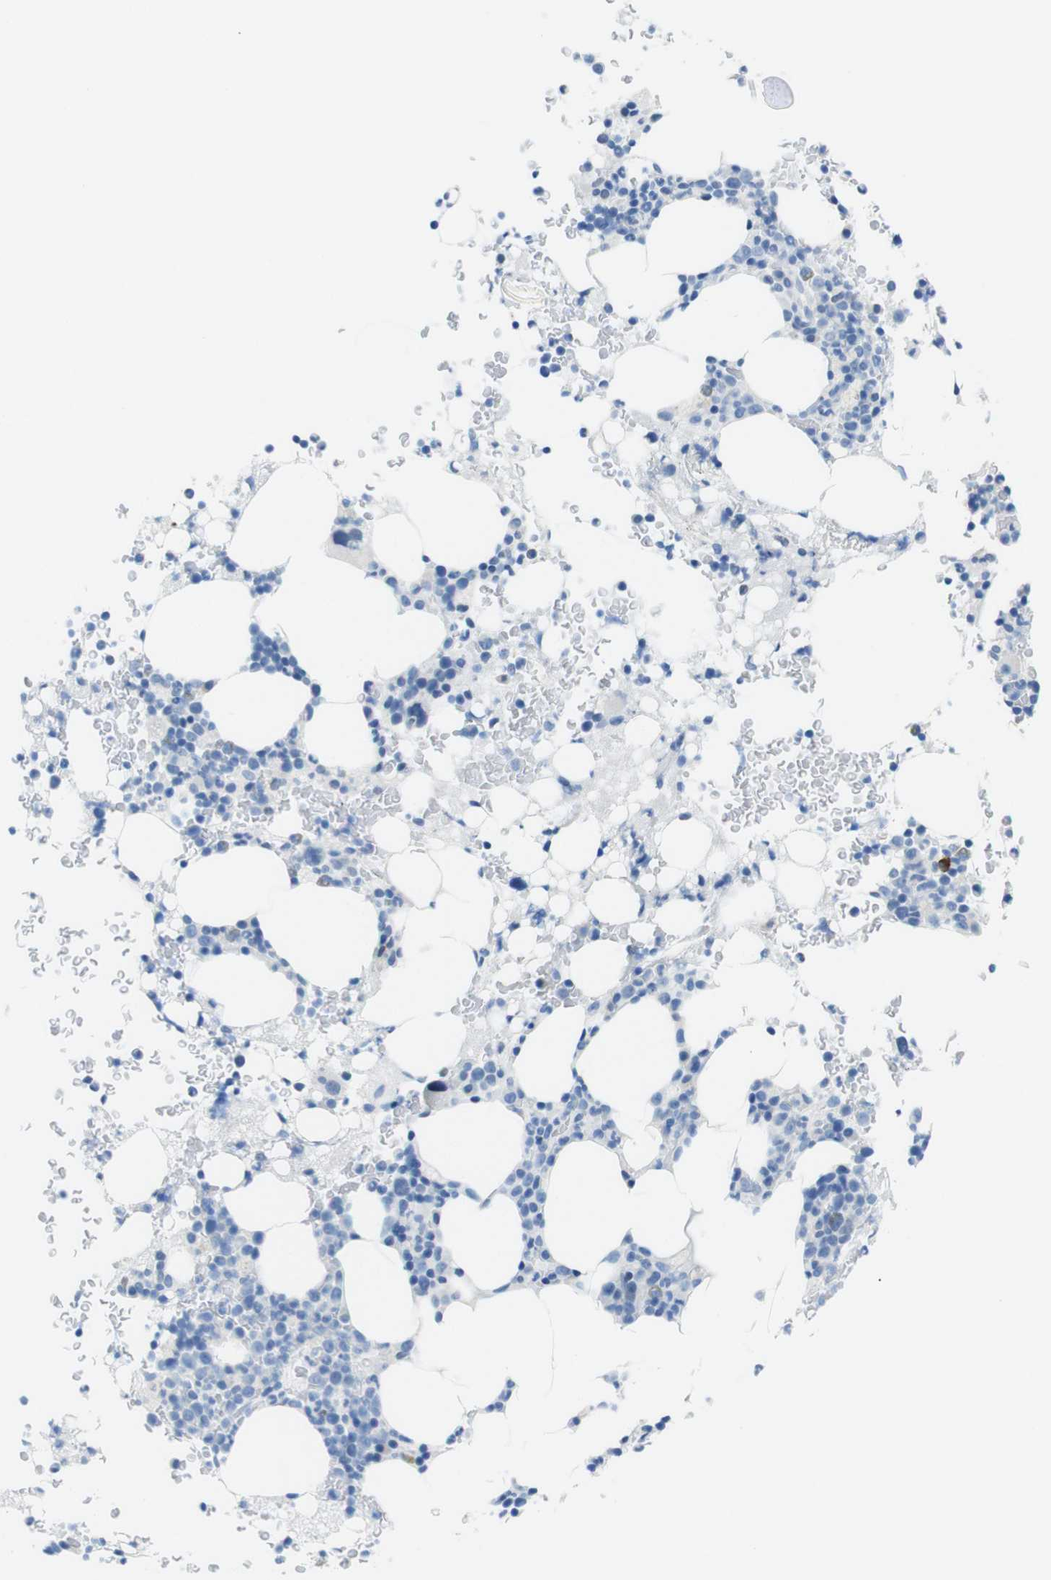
{"staining": {"intensity": "negative", "quantity": "none", "location": "none"}, "tissue": "bone marrow", "cell_type": "Hematopoietic cells", "image_type": "normal", "snomed": [{"axis": "morphology", "description": "Normal tissue, NOS"}, {"axis": "morphology", "description": "Inflammation, NOS"}, {"axis": "topography", "description": "Bone marrow"}], "caption": "Hematopoietic cells show no significant expression in unremarkable bone marrow. (DAB immunohistochemistry (IHC) with hematoxylin counter stain).", "gene": "OPN1SW", "patient": {"sex": "female", "age": 84}}